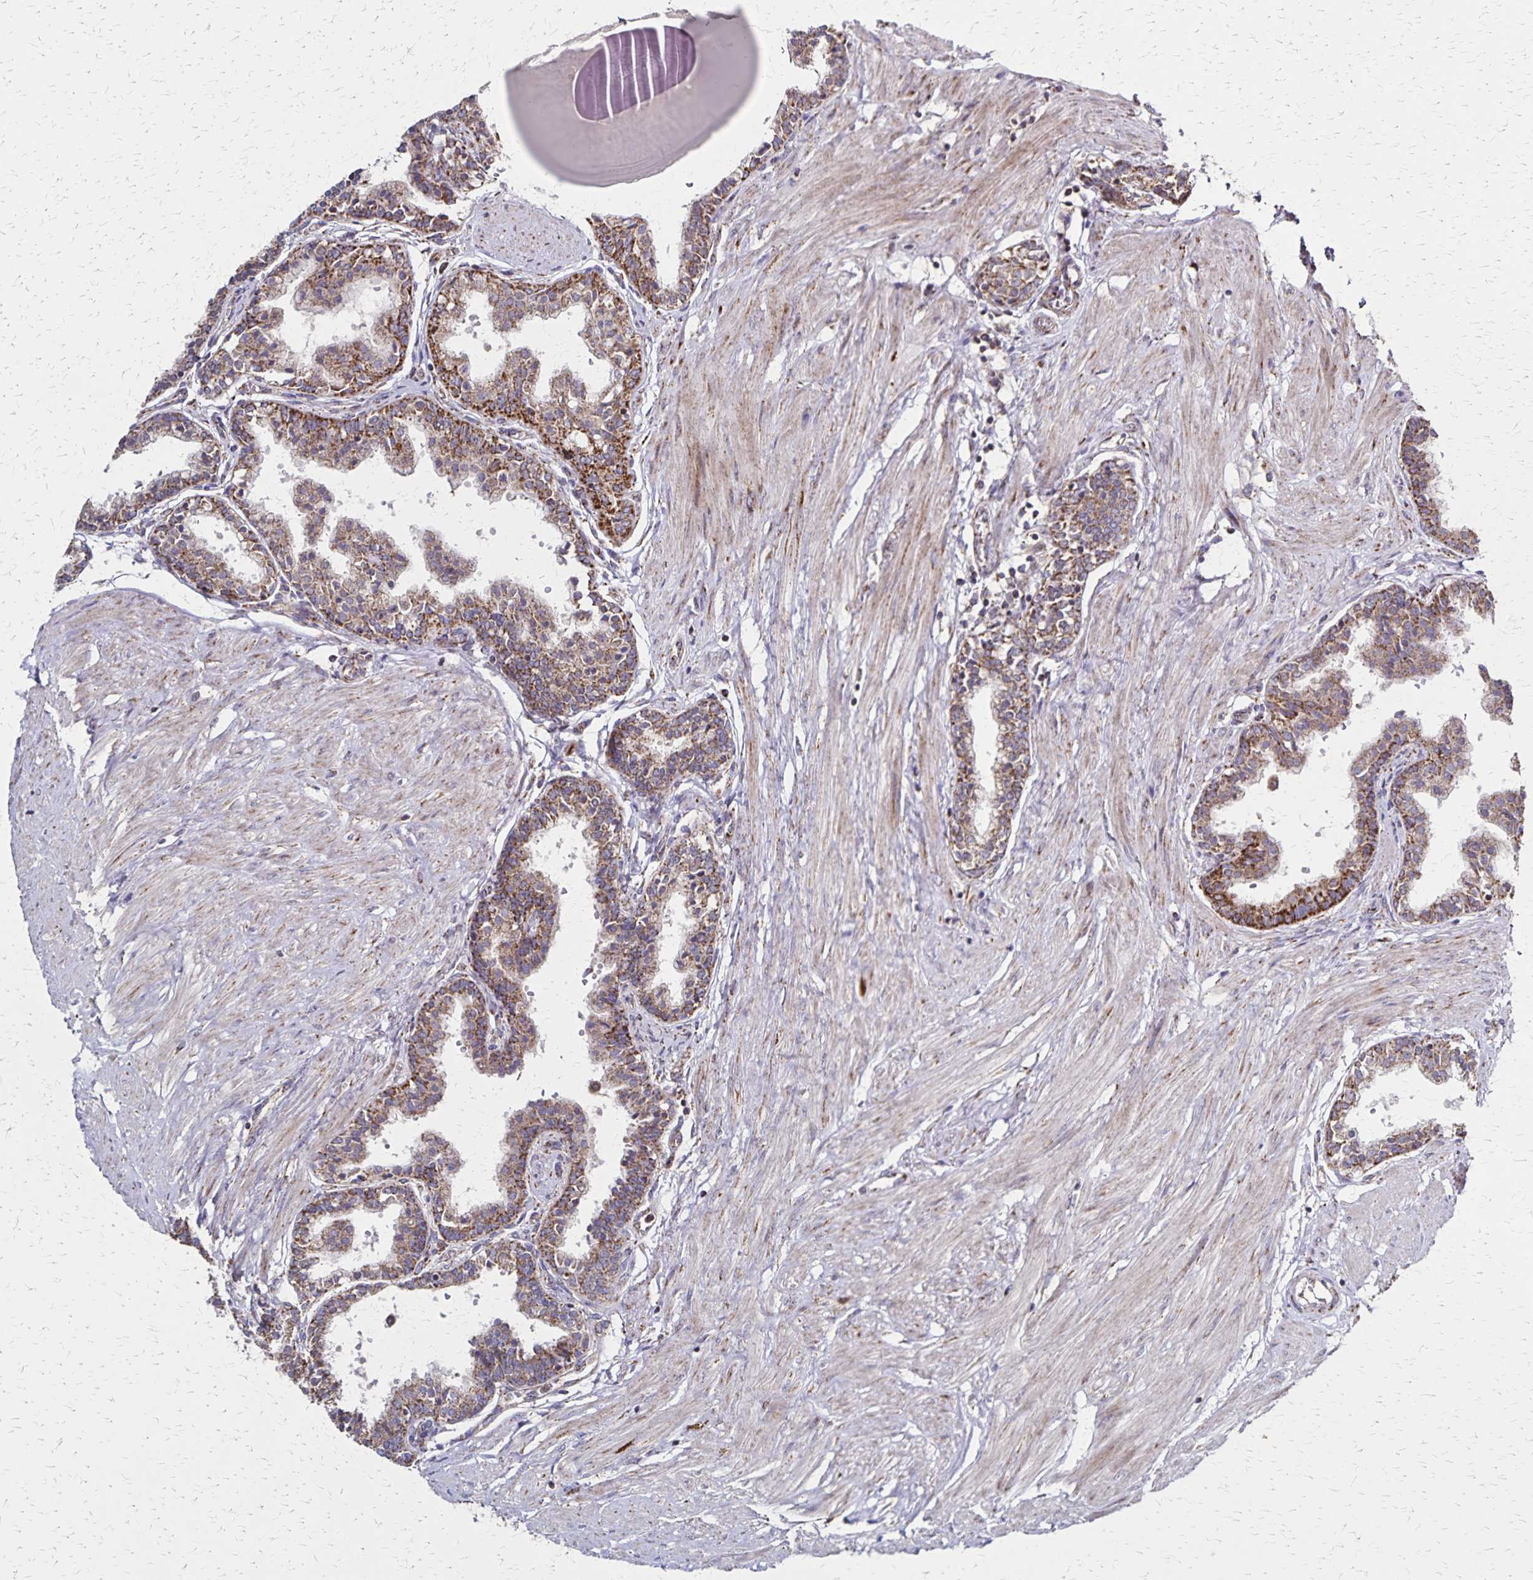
{"staining": {"intensity": "moderate", "quantity": "25%-75%", "location": "cytoplasmic/membranous"}, "tissue": "prostate", "cell_type": "Glandular cells", "image_type": "normal", "snomed": [{"axis": "morphology", "description": "Normal tissue, NOS"}, {"axis": "topography", "description": "Prostate"}], "caption": "Moderate cytoplasmic/membranous positivity for a protein is seen in about 25%-75% of glandular cells of unremarkable prostate using immunohistochemistry (IHC).", "gene": "NFS1", "patient": {"sex": "male", "age": 55}}